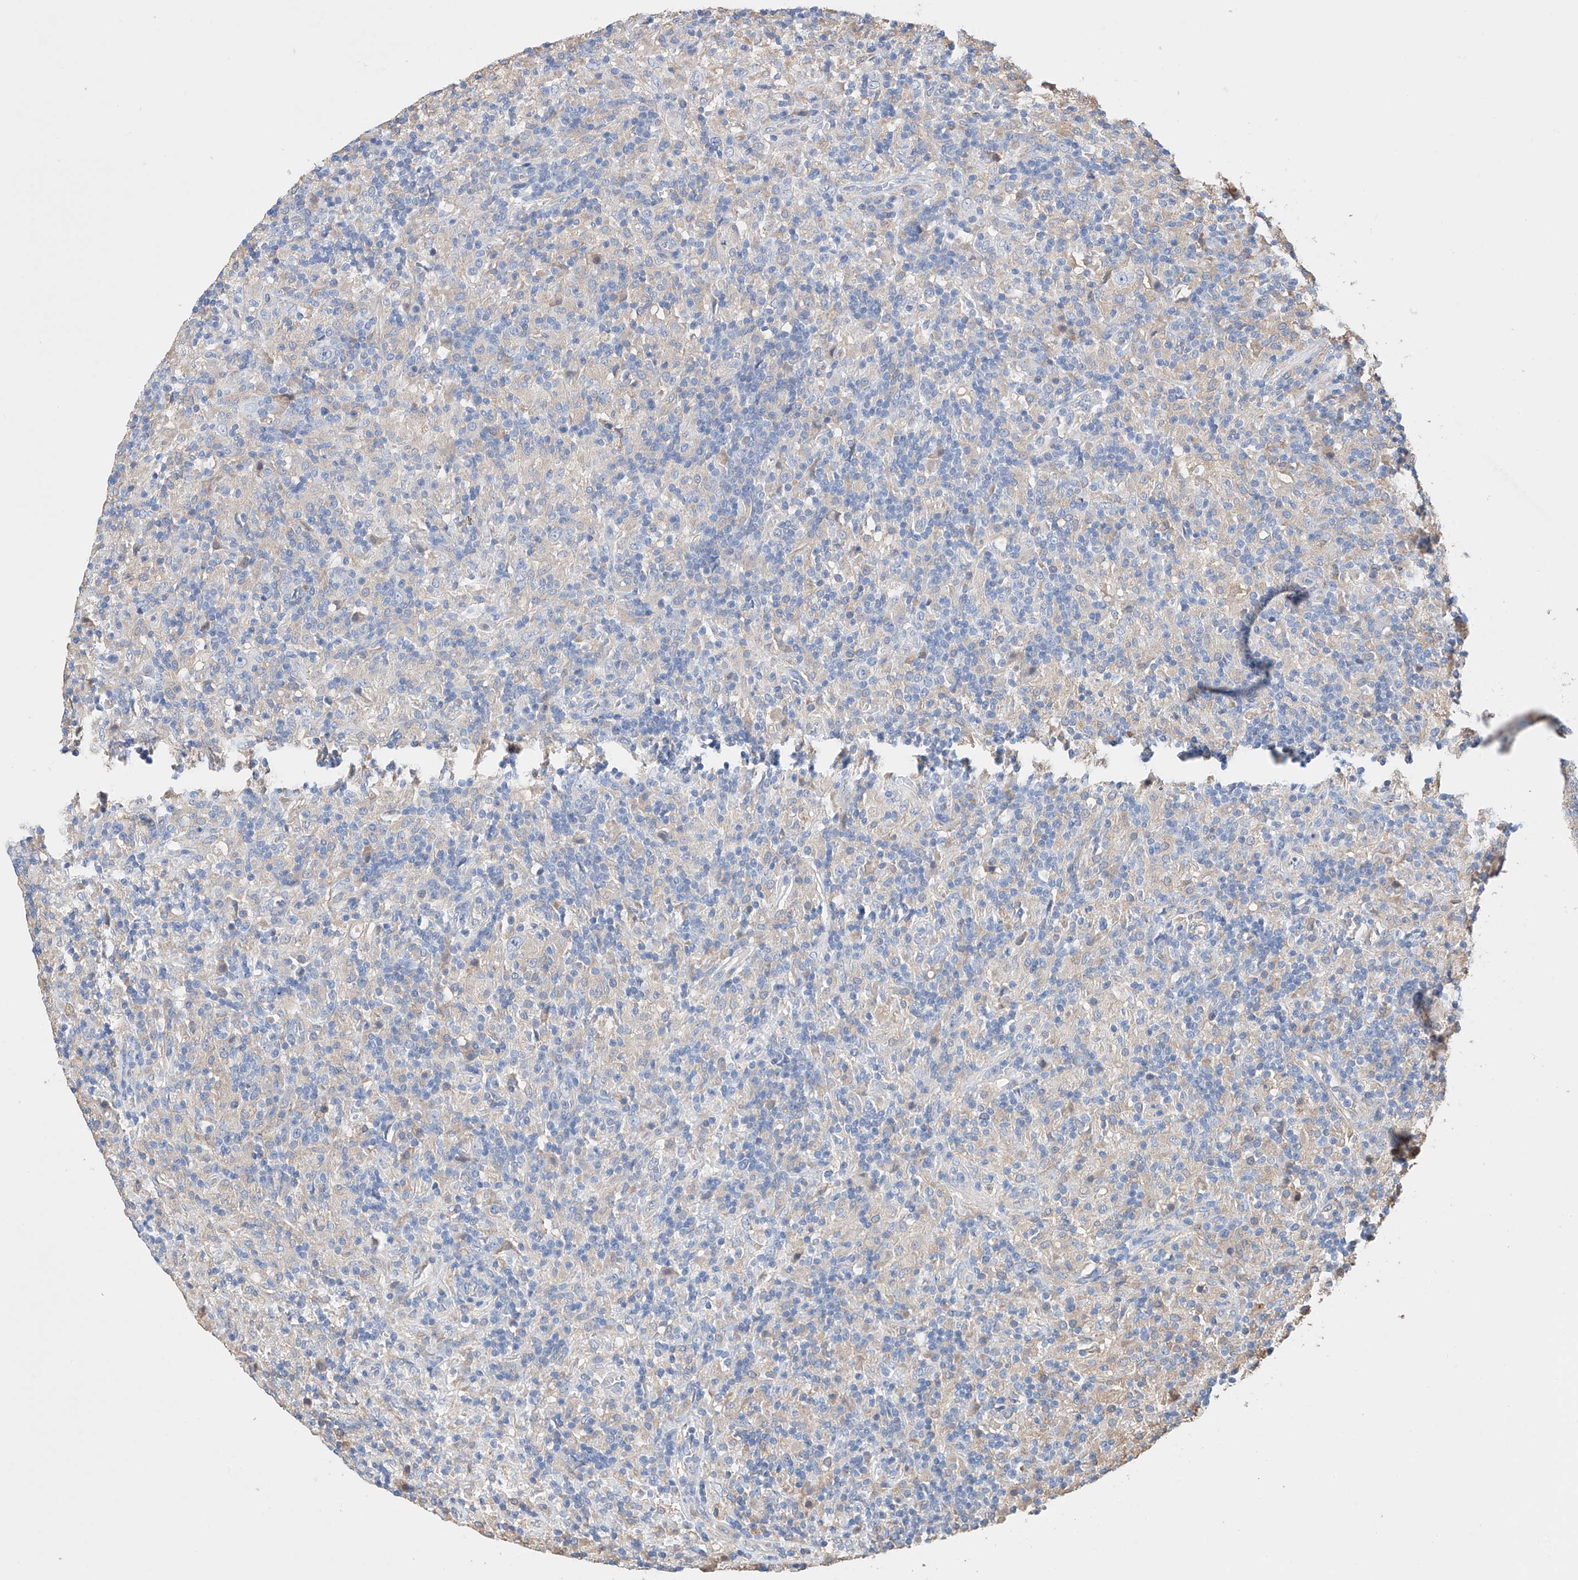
{"staining": {"intensity": "negative", "quantity": "none", "location": "none"}, "tissue": "lymphoma", "cell_type": "Tumor cells", "image_type": "cancer", "snomed": [{"axis": "morphology", "description": "Hodgkin's disease, NOS"}, {"axis": "topography", "description": "Lymph node"}], "caption": "Tumor cells show no significant protein expression in lymphoma. (IHC, brightfield microscopy, high magnification).", "gene": "AFG1L", "patient": {"sex": "male", "age": 70}}